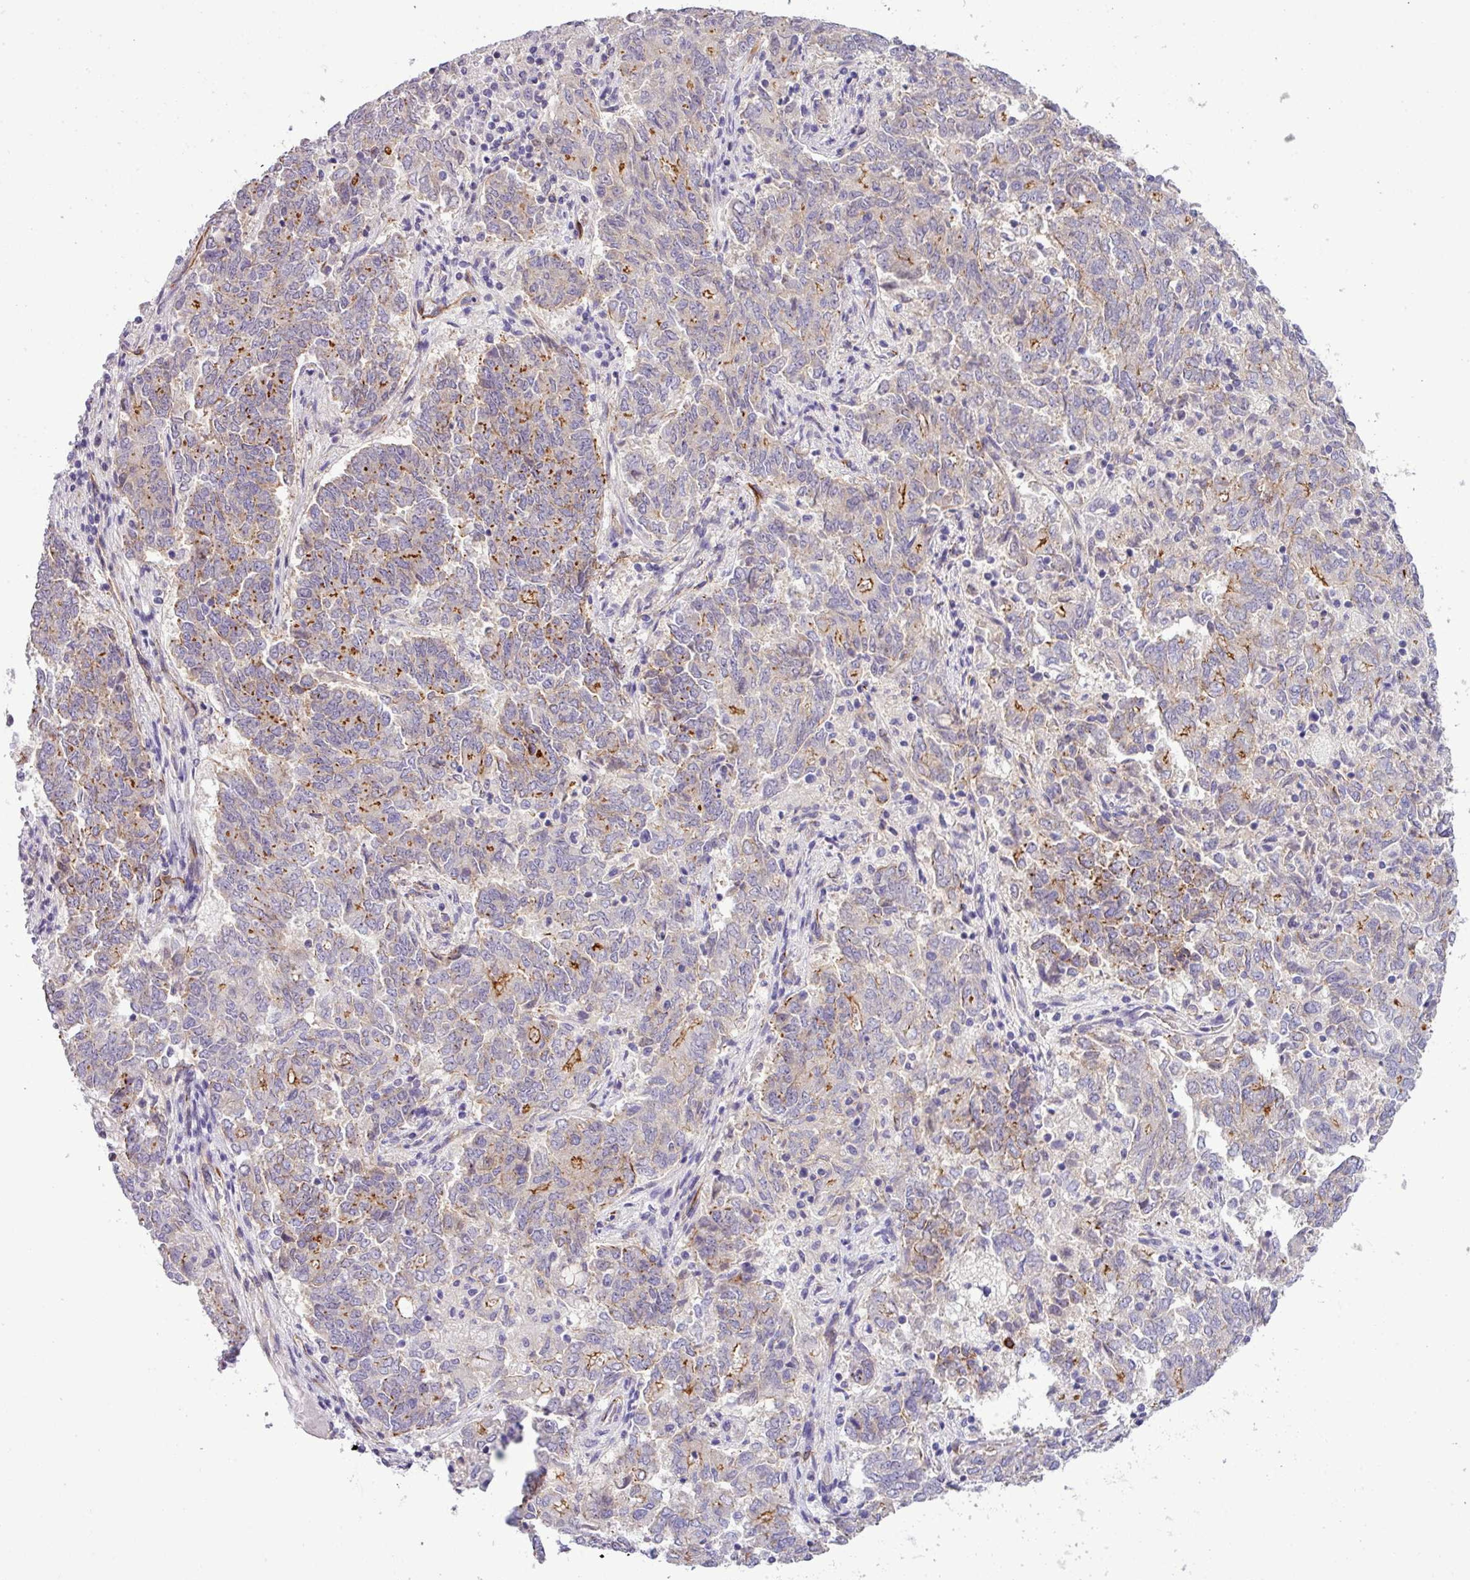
{"staining": {"intensity": "moderate", "quantity": "25%-75%", "location": "cytoplasmic/membranous"}, "tissue": "endometrial cancer", "cell_type": "Tumor cells", "image_type": "cancer", "snomed": [{"axis": "morphology", "description": "Adenocarcinoma, NOS"}, {"axis": "topography", "description": "Endometrium"}], "caption": "This is a photomicrograph of immunohistochemistry (IHC) staining of adenocarcinoma (endometrial), which shows moderate staining in the cytoplasmic/membranous of tumor cells.", "gene": "PARD6A", "patient": {"sex": "female", "age": 80}}